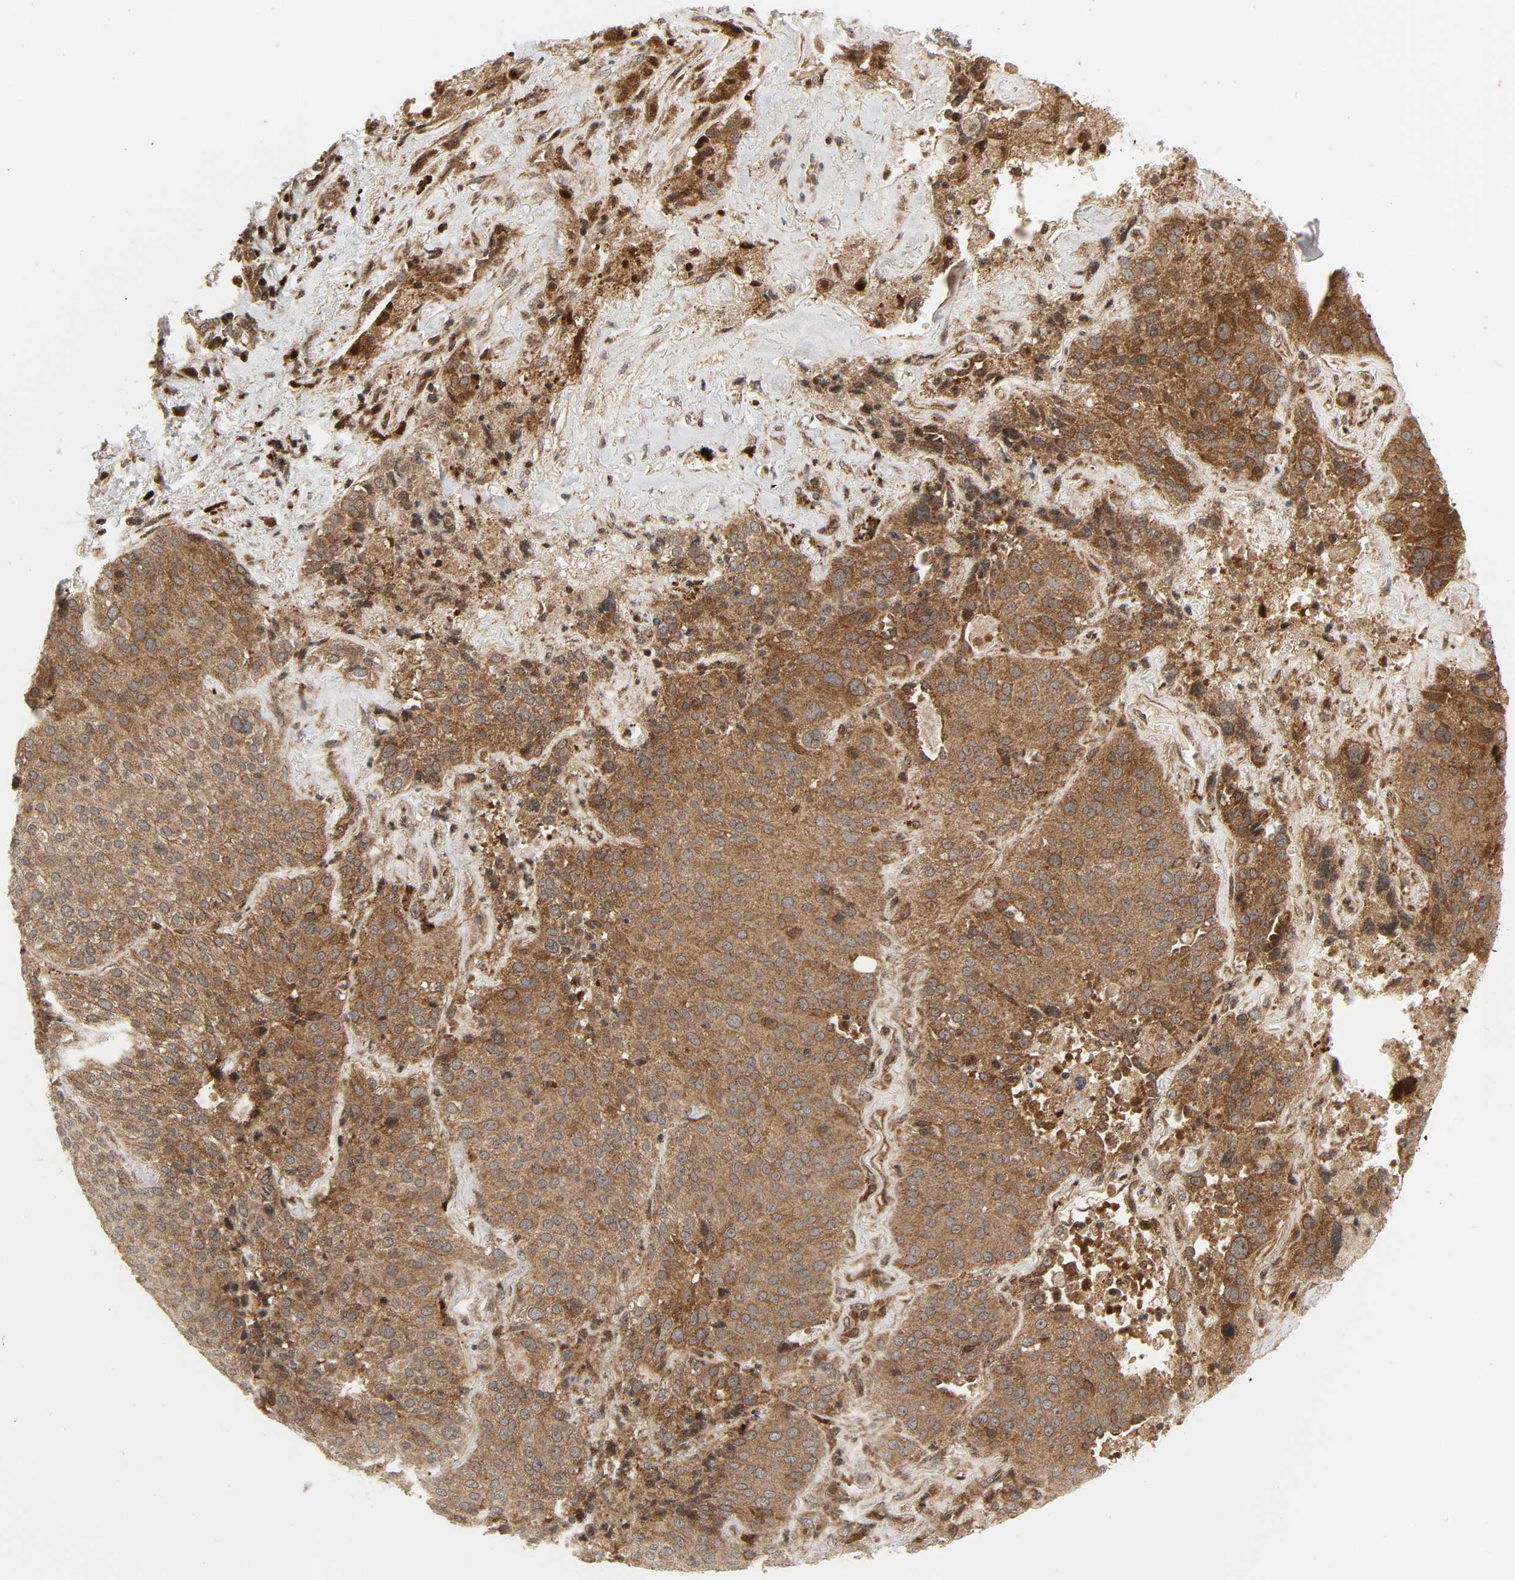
{"staining": {"intensity": "moderate", "quantity": ">75%", "location": "cytoplasmic/membranous"}, "tissue": "lung cancer", "cell_type": "Tumor cells", "image_type": "cancer", "snomed": [{"axis": "morphology", "description": "Squamous cell carcinoma, NOS"}, {"axis": "topography", "description": "Lung"}], "caption": "A photomicrograph showing moderate cytoplasmic/membranous positivity in approximately >75% of tumor cells in lung squamous cell carcinoma, as visualized by brown immunohistochemical staining.", "gene": "CHUK", "patient": {"sex": "male", "age": 54}}